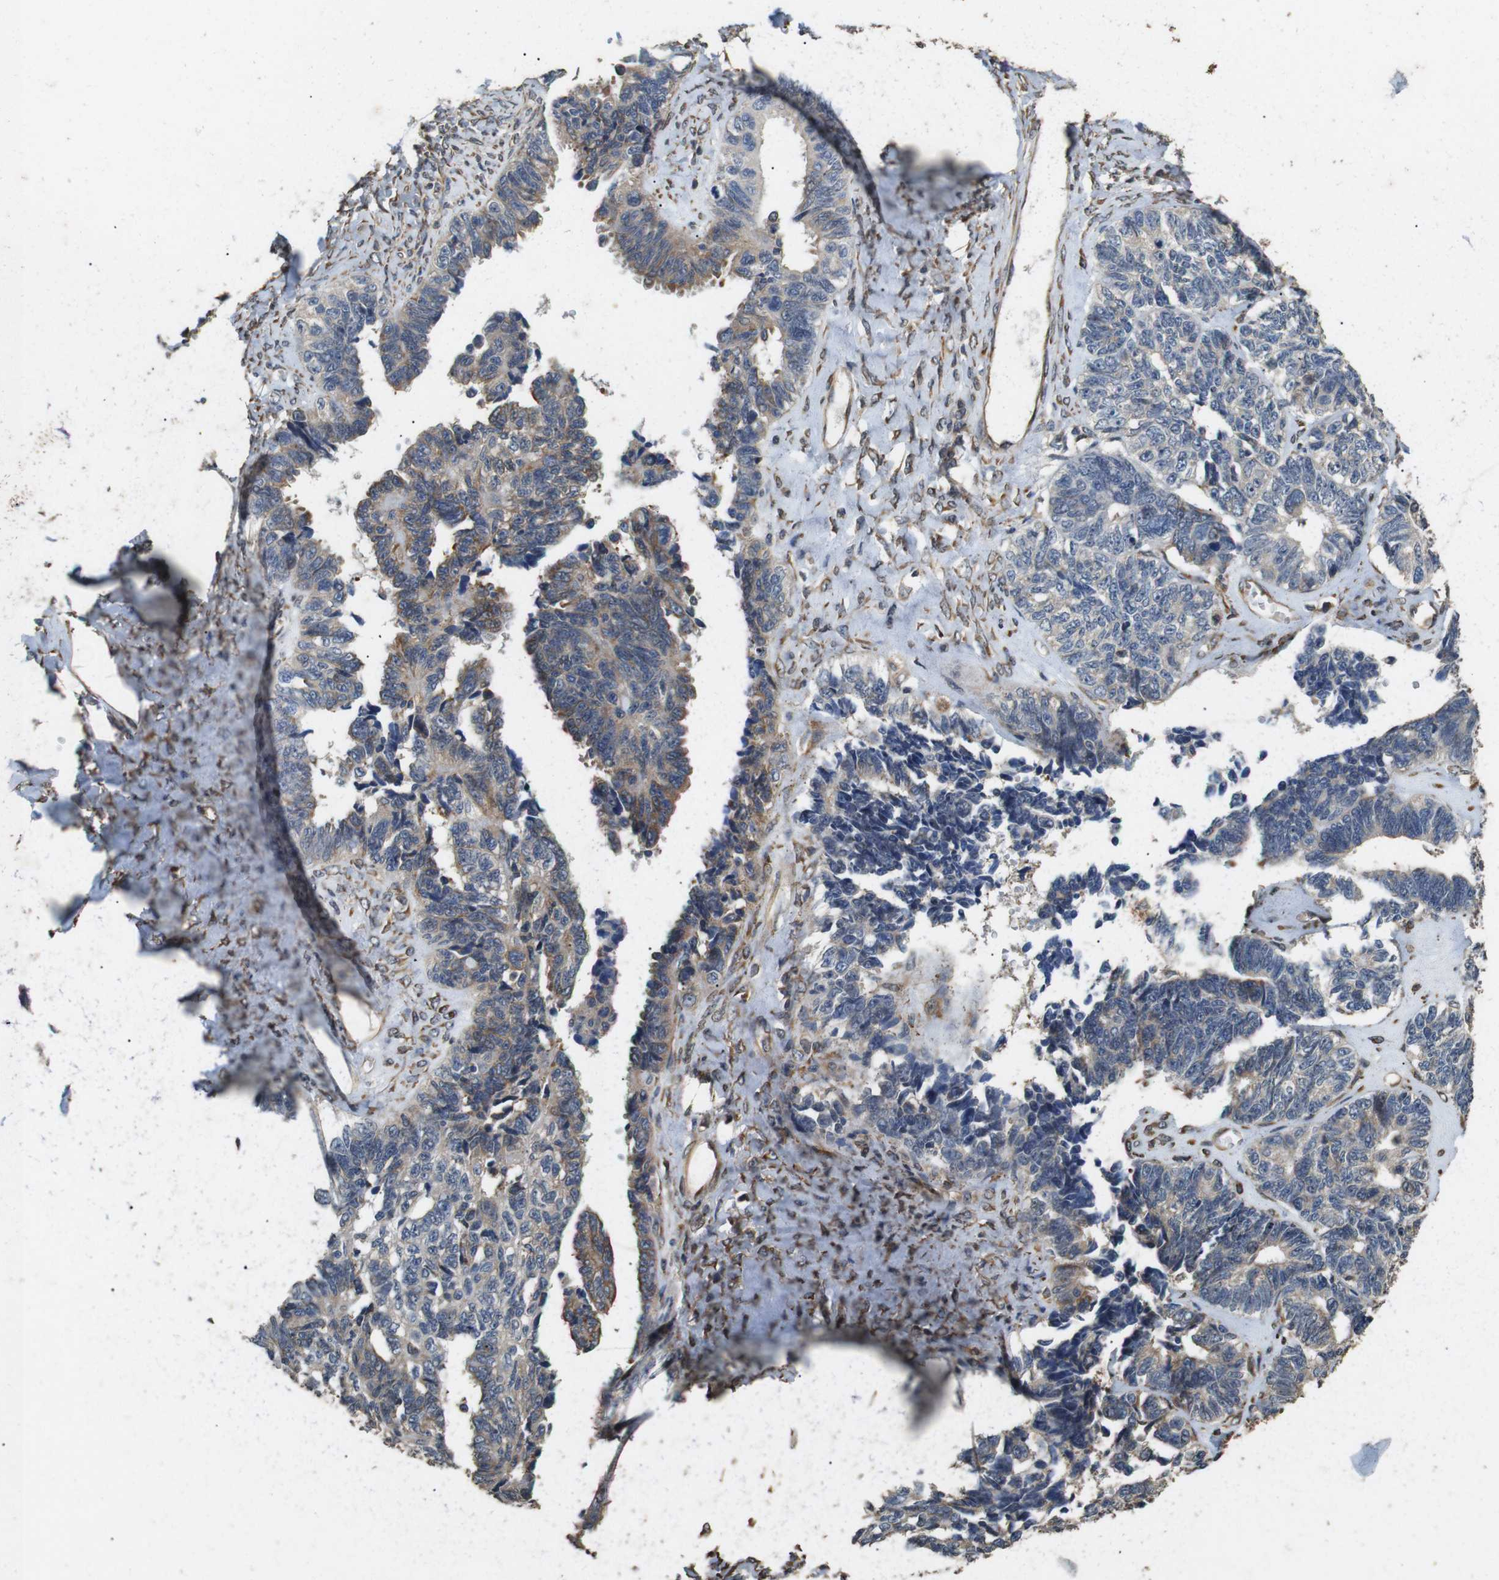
{"staining": {"intensity": "moderate", "quantity": "<25%", "location": "cytoplasmic/membranous"}, "tissue": "ovarian cancer", "cell_type": "Tumor cells", "image_type": "cancer", "snomed": [{"axis": "morphology", "description": "Cystadenocarcinoma, serous, NOS"}, {"axis": "topography", "description": "Ovary"}], "caption": "An immunohistochemistry photomicrograph of tumor tissue is shown. Protein staining in brown labels moderate cytoplasmic/membranous positivity in ovarian serous cystadenocarcinoma within tumor cells.", "gene": "CNPY4", "patient": {"sex": "female", "age": 79}}